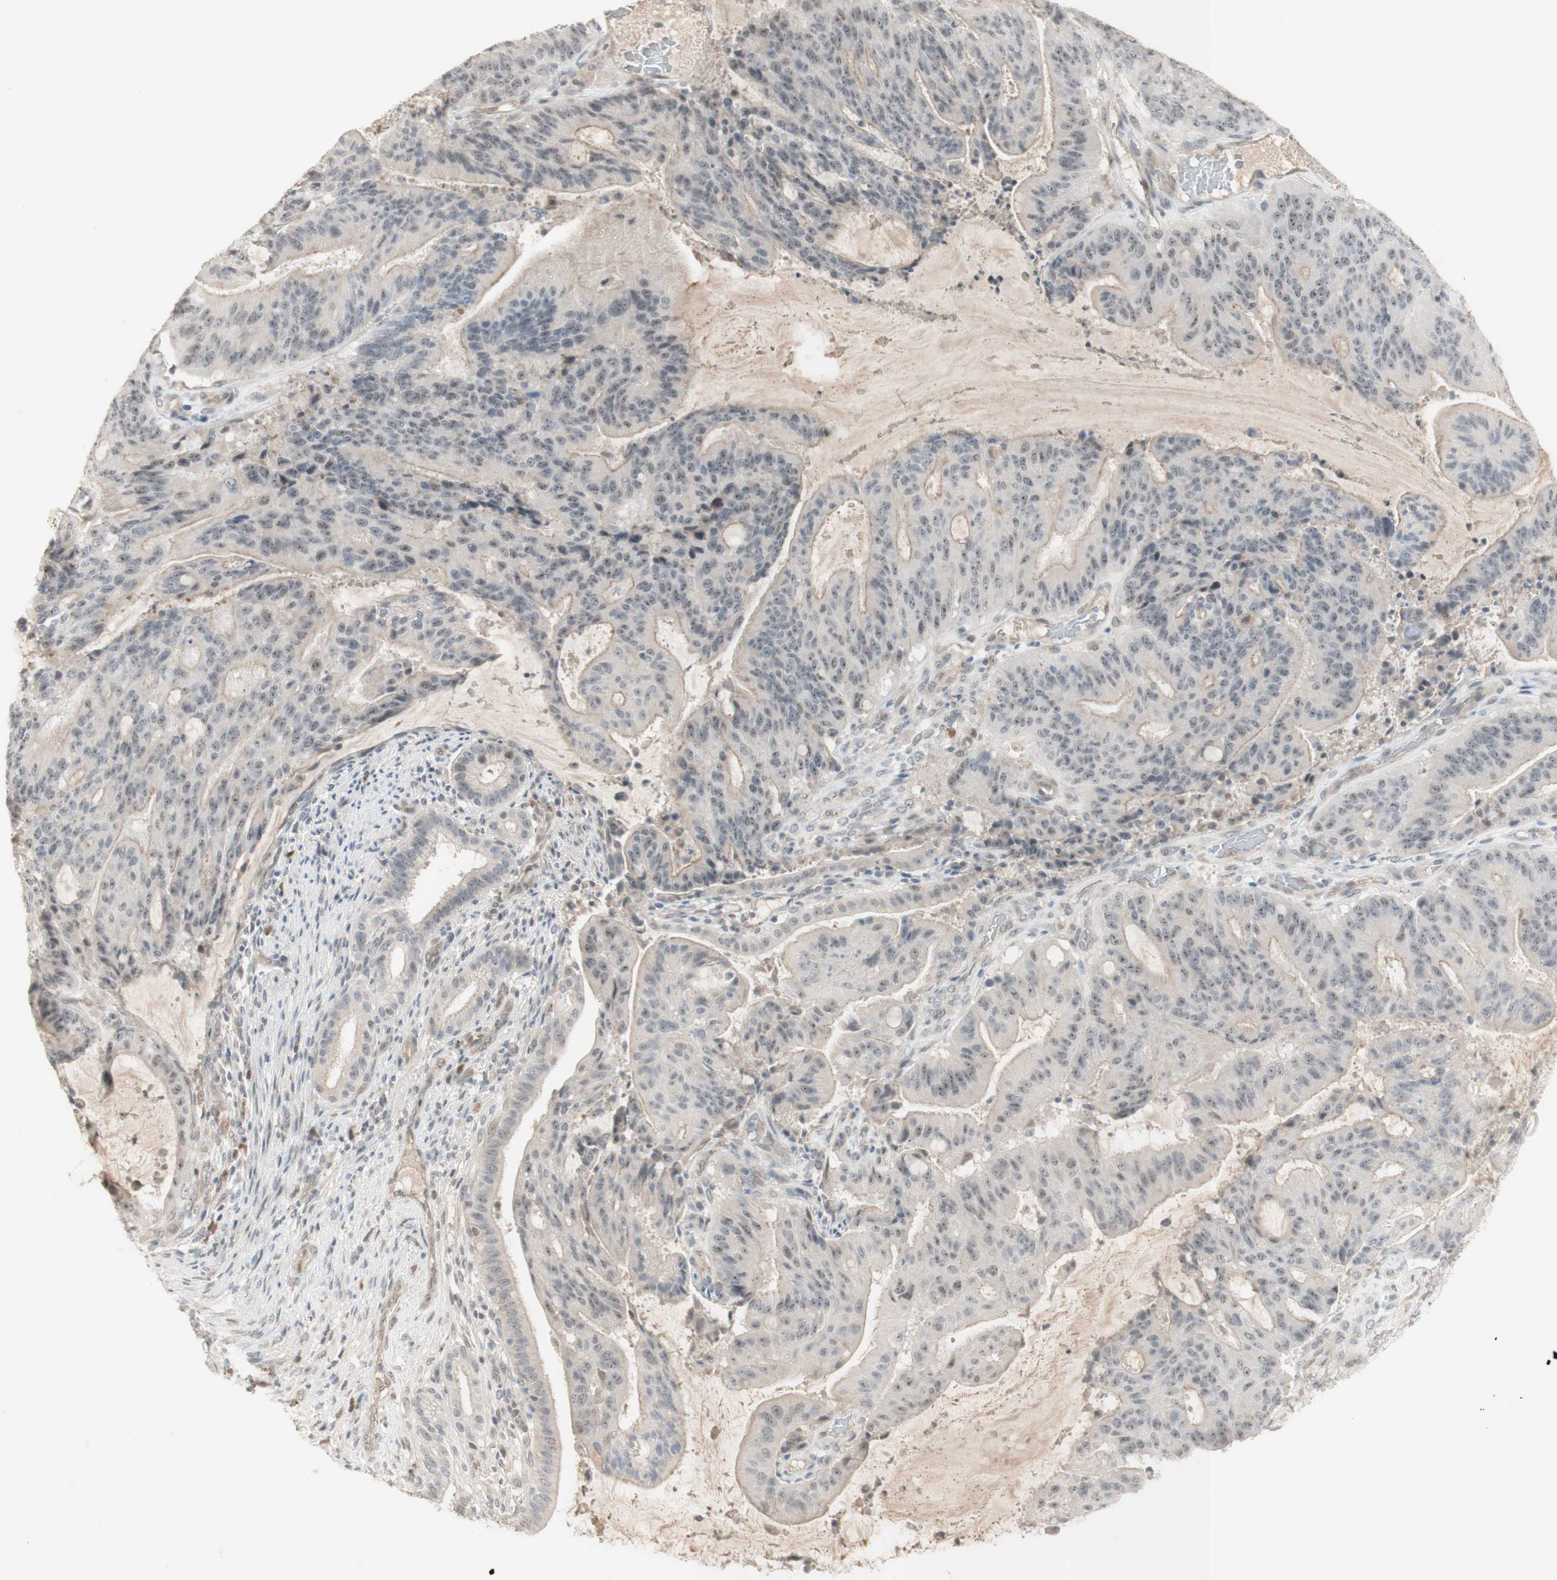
{"staining": {"intensity": "weak", "quantity": ">75%", "location": "nuclear"}, "tissue": "liver cancer", "cell_type": "Tumor cells", "image_type": "cancer", "snomed": [{"axis": "morphology", "description": "Cholangiocarcinoma"}, {"axis": "topography", "description": "Liver"}], "caption": "A photomicrograph of human liver cholangiocarcinoma stained for a protein demonstrates weak nuclear brown staining in tumor cells.", "gene": "PLCD4", "patient": {"sex": "female", "age": 73}}